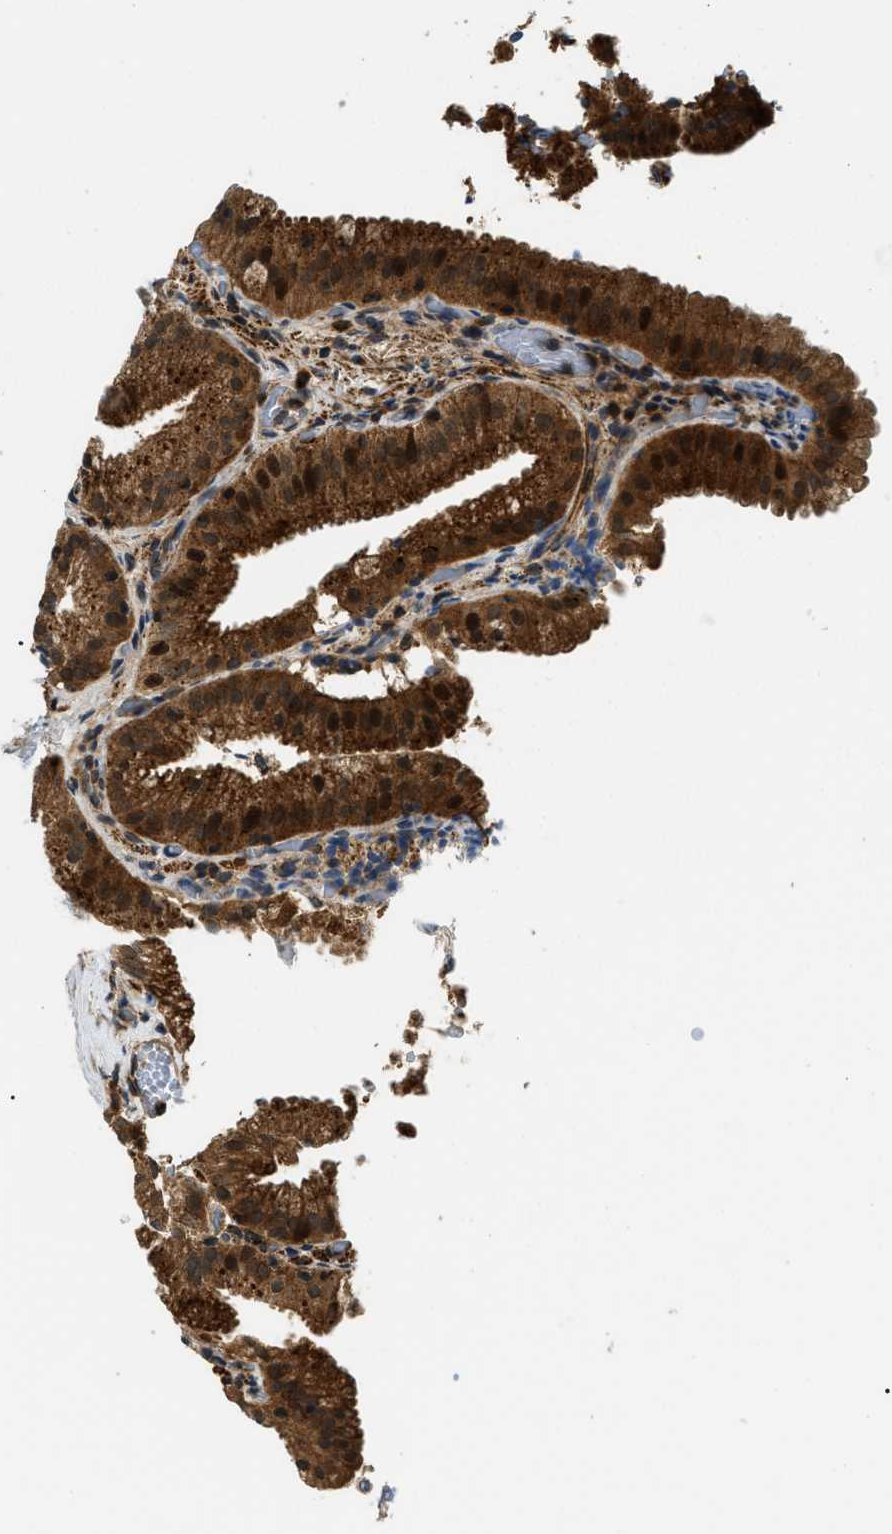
{"staining": {"intensity": "strong", "quantity": ">75%", "location": "cytoplasmic/membranous,nuclear"}, "tissue": "gallbladder", "cell_type": "Glandular cells", "image_type": "normal", "snomed": [{"axis": "morphology", "description": "Normal tissue, NOS"}, {"axis": "topography", "description": "Gallbladder"}], "caption": "Gallbladder stained with a brown dye reveals strong cytoplasmic/membranous,nuclear positive positivity in approximately >75% of glandular cells.", "gene": "ATP6AP1", "patient": {"sex": "male", "age": 54}}